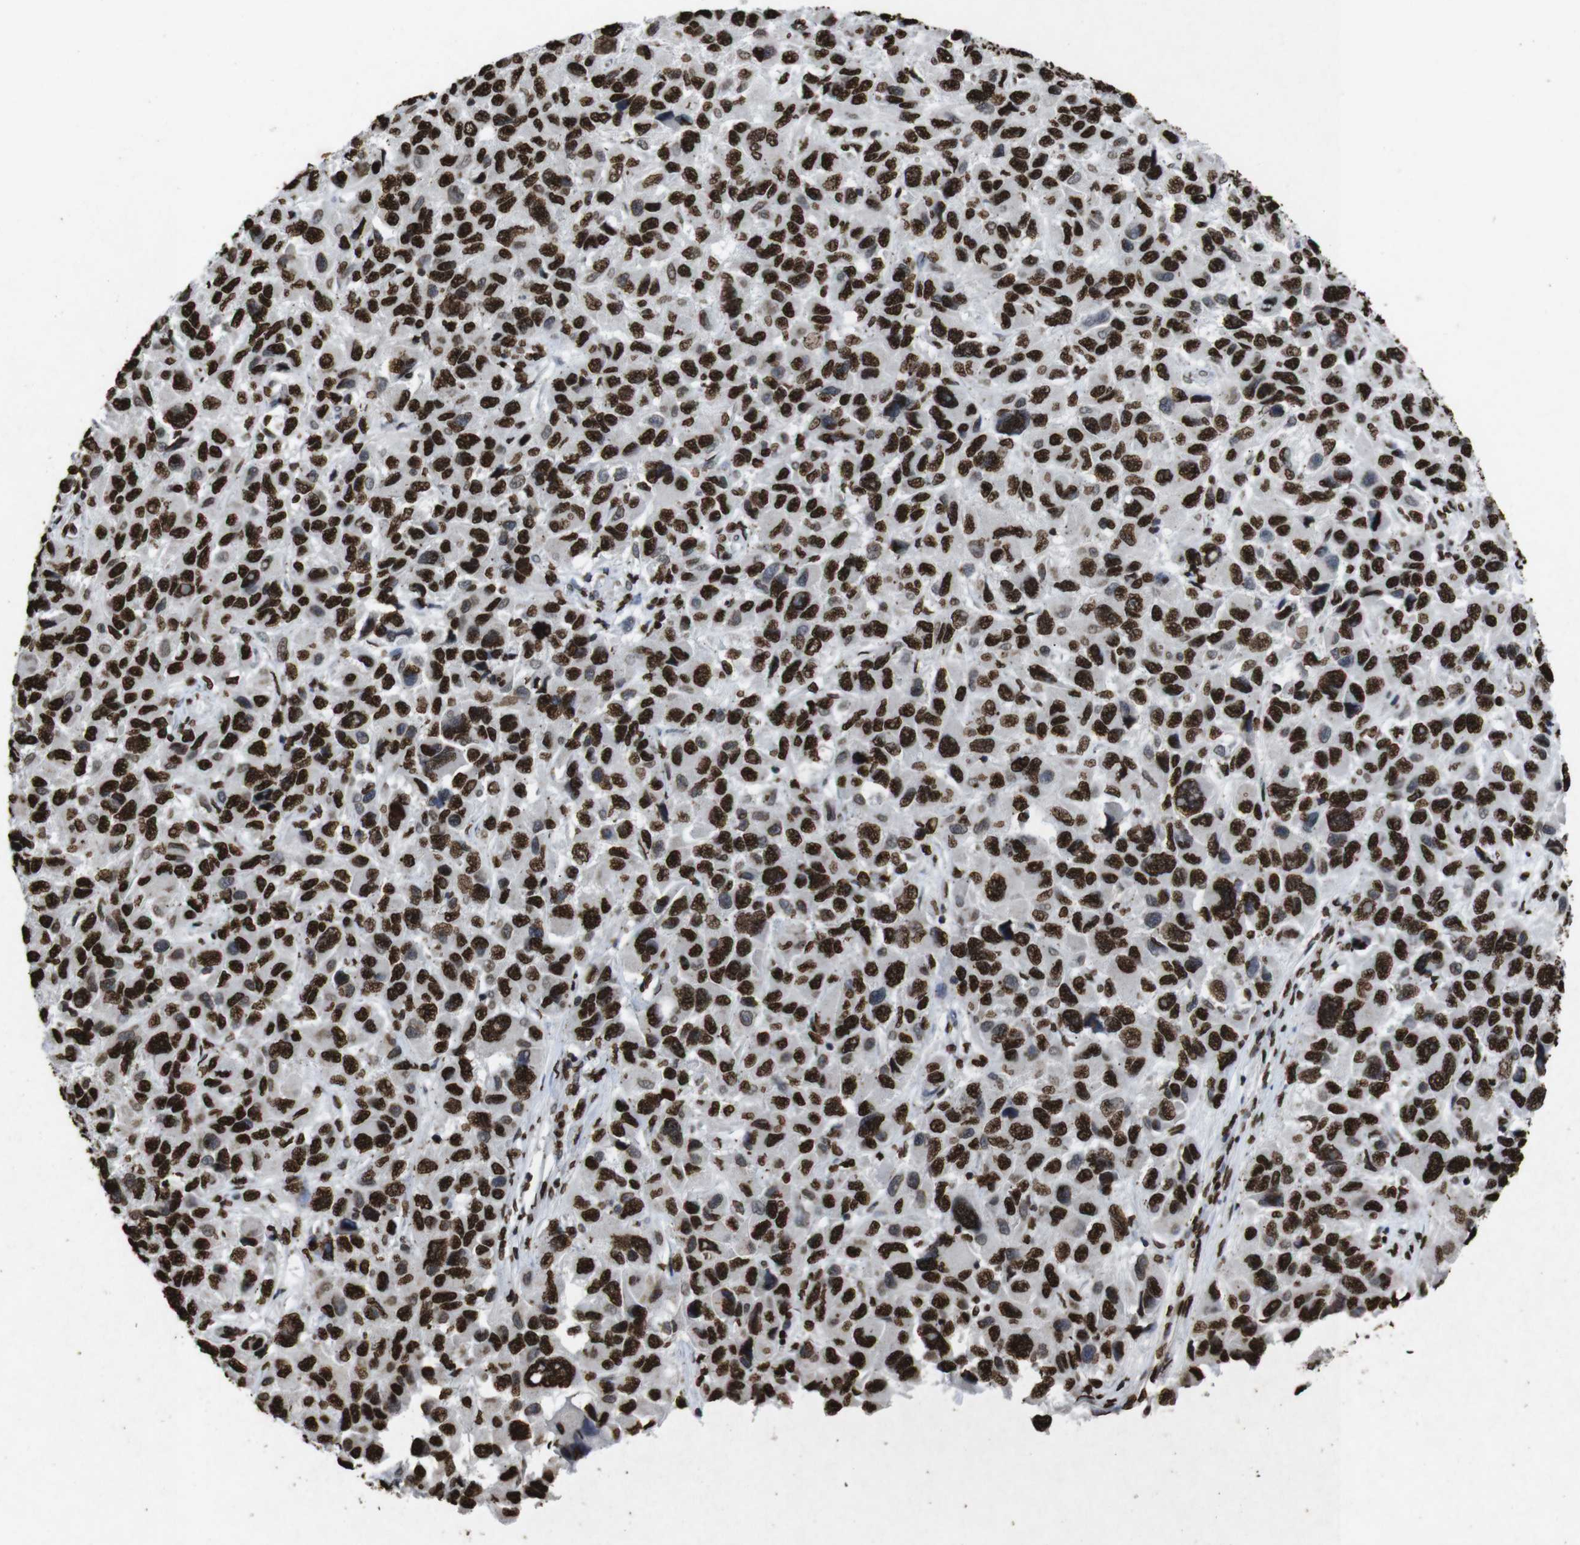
{"staining": {"intensity": "strong", "quantity": ">75%", "location": "nuclear"}, "tissue": "melanoma", "cell_type": "Tumor cells", "image_type": "cancer", "snomed": [{"axis": "morphology", "description": "Malignant melanoma, NOS"}, {"axis": "topography", "description": "Skin"}], "caption": "Malignant melanoma tissue reveals strong nuclear positivity in about >75% of tumor cells, visualized by immunohistochemistry.", "gene": "MDM2", "patient": {"sex": "male", "age": 53}}